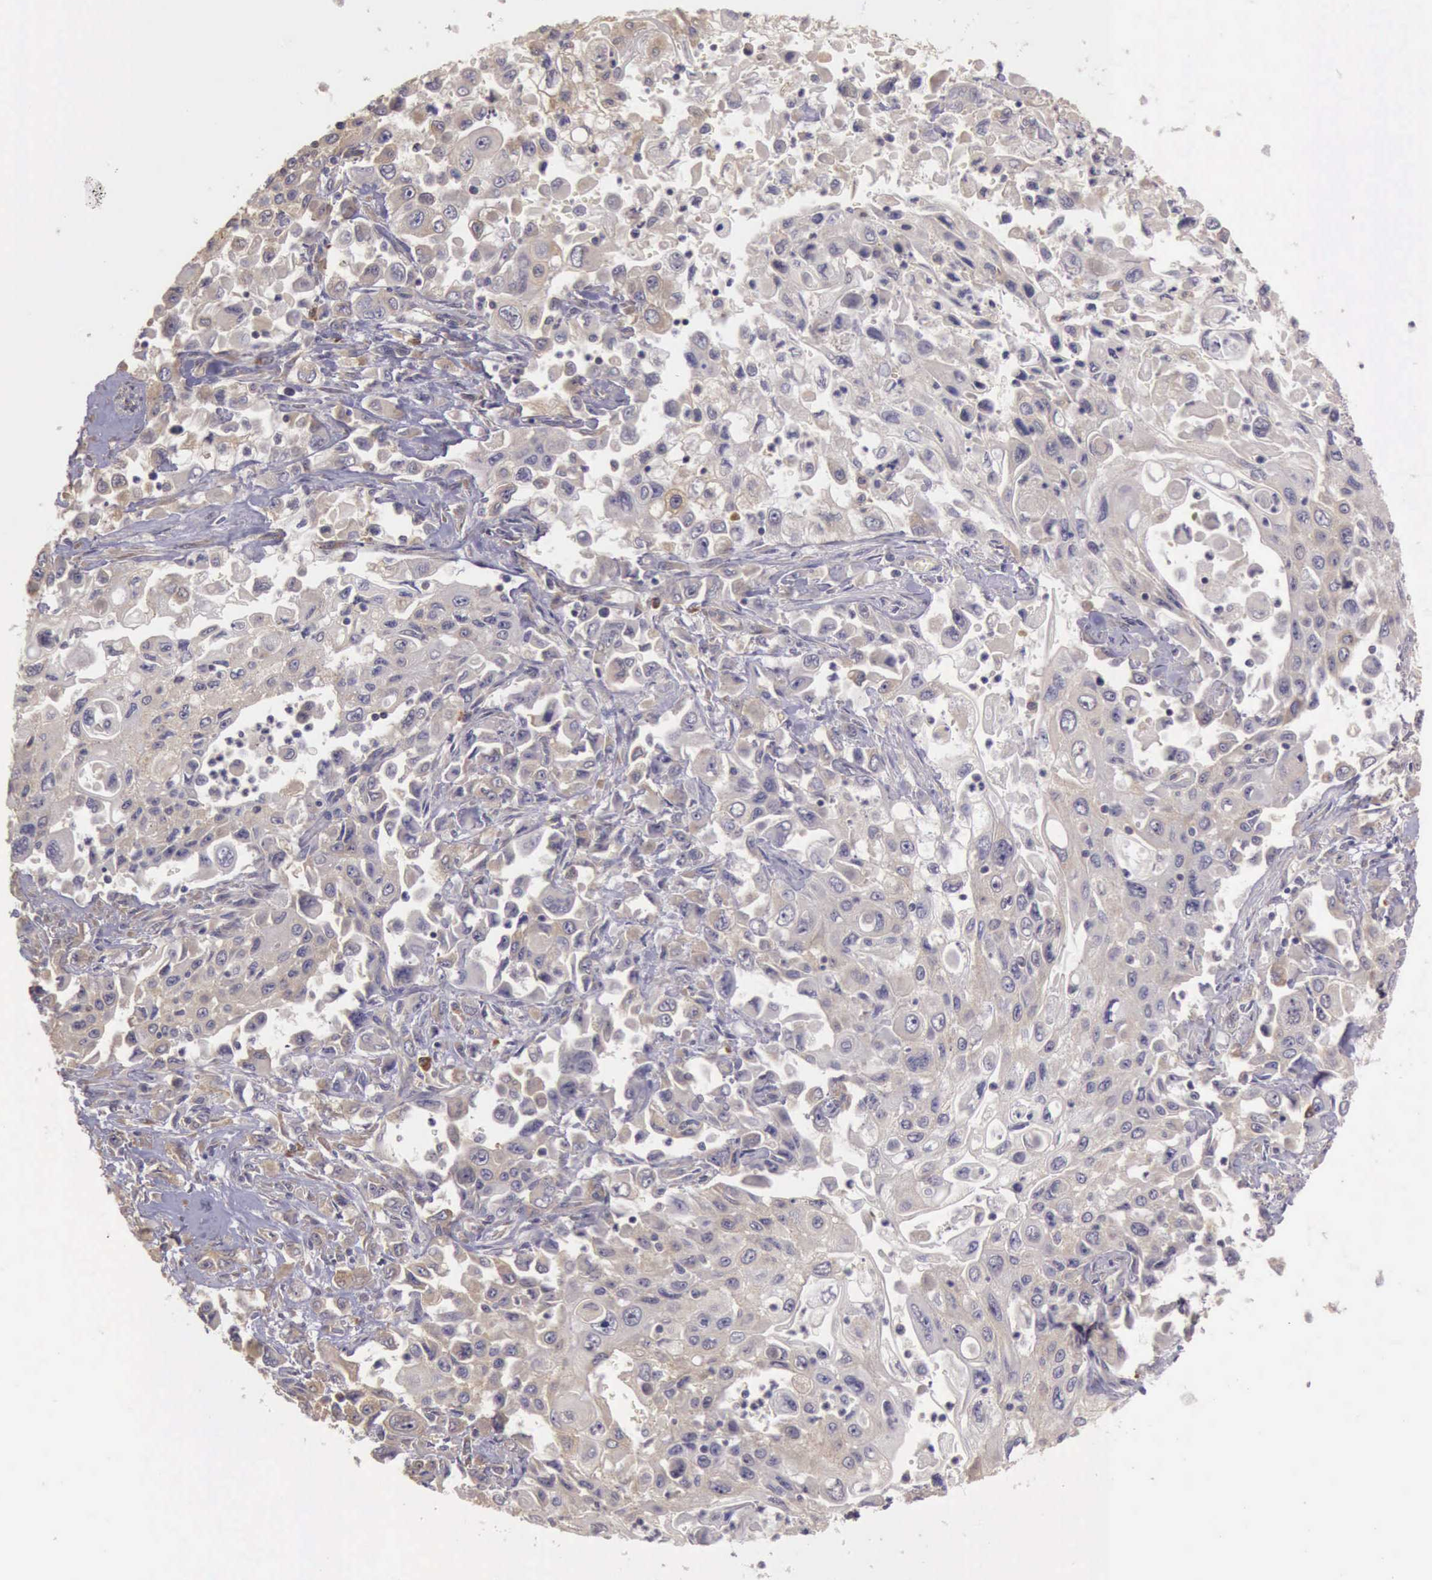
{"staining": {"intensity": "weak", "quantity": ">75%", "location": "cytoplasmic/membranous"}, "tissue": "pancreatic cancer", "cell_type": "Tumor cells", "image_type": "cancer", "snomed": [{"axis": "morphology", "description": "Adenocarcinoma, NOS"}, {"axis": "topography", "description": "Pancreas"}], "caption": "Immunohistochemistry of human pancreatic cancer (adenocarcinoma) demonstrates low levels of weak cytoplasmic/membranous staining in approximately >75% of tumor cells.", "gene": "EIF5", "patient": {"sex": "male", "age": 70}}